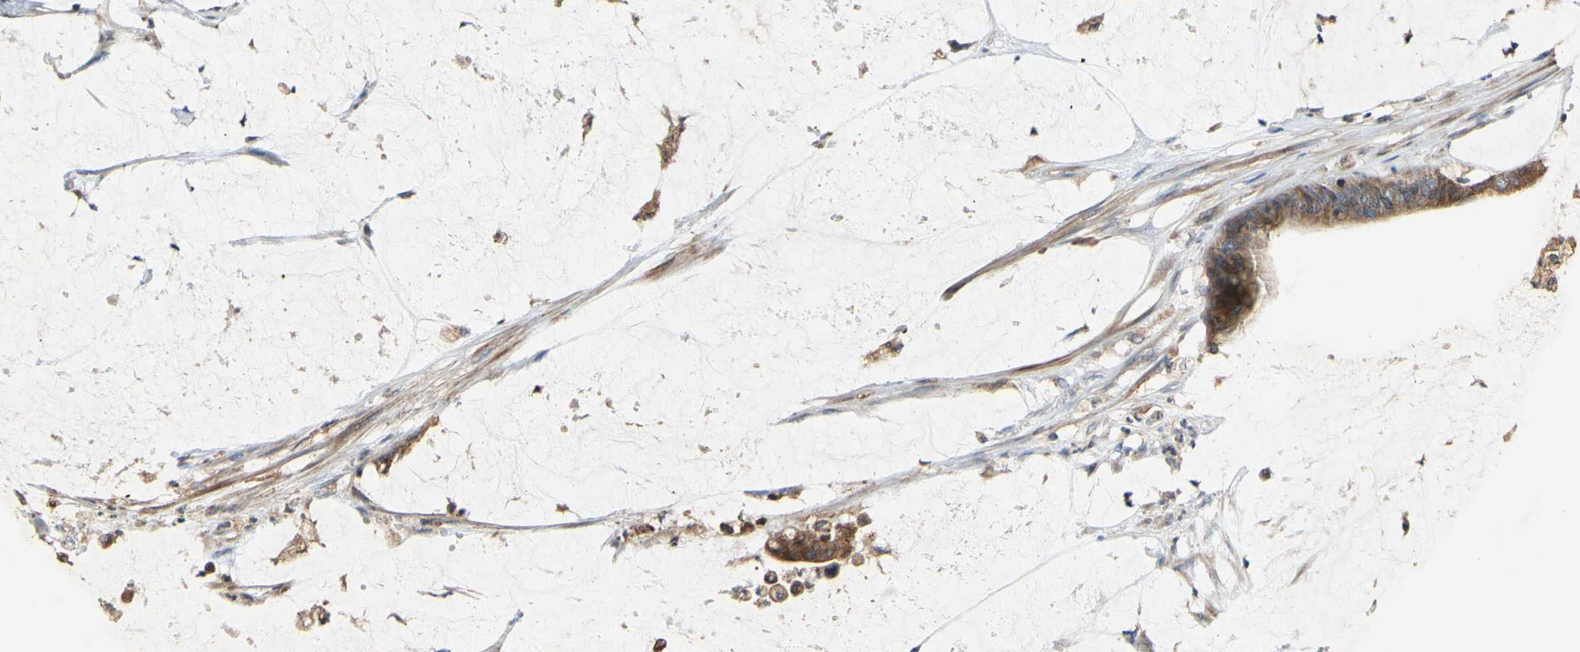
{"staining": {"intensity": "moderate", "quantity": ">75%", "location": "cytoplasmic/membranous"}, "tissue": "colorectal cancer", "cell_type": "Tumor cells", "image_type": "cancer", "snomed": [{"axis": "morphology", "description": "Adenocarcinoma, NOS"}, {"axis": "topography", "description": "Rectum"}], "caption": "IHC micrograph of adenocarcinoma (colorectal) stained for a protein (brown), which shows medium levels of moderate cytoplasmic/membranous staining in approximately >75% of tumor cells.", "gene": "PDGFB", "patient": {"sex": "female", "age": 66}}